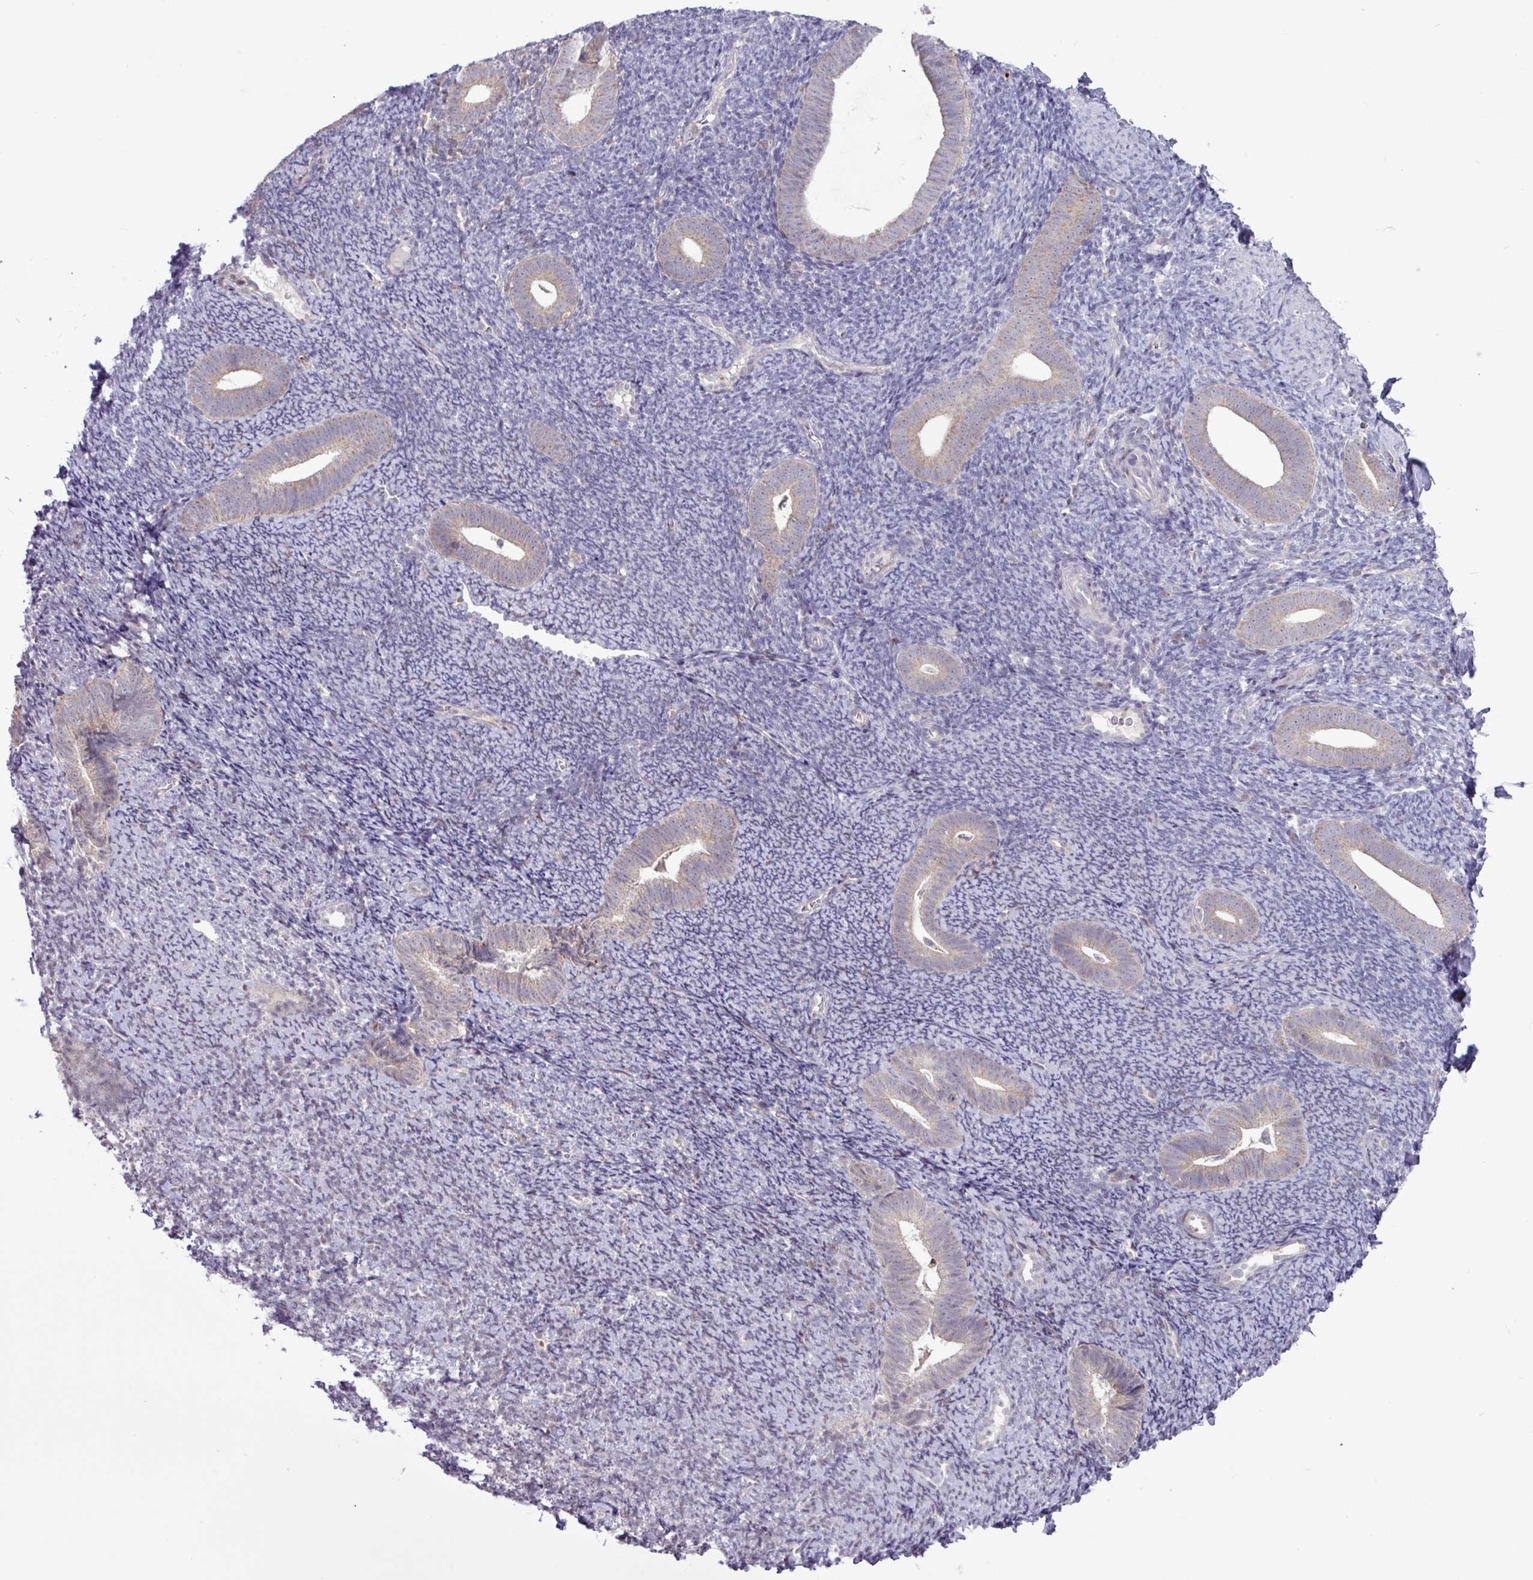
{"staining": {"intensity": "weak", "quantity": "<25%", "location": "cytoplasmic/membranous,nuclear"}, "tissue": "endometrium", "cell_type": "Cells in endometrial stroma", "image_type": "normal", "snomed": [{"axis": "morphology", "description": "Normal tissue, NOS"}, {"axis": "topography", "description": "Endometrium"}], "caption": "Endometrium stained for a protein using immunohistochemistry demonstrates no expression cells in endometrial stroma.", "gene": "RTL3", "patient": {"sex": "female", "age": 39}}